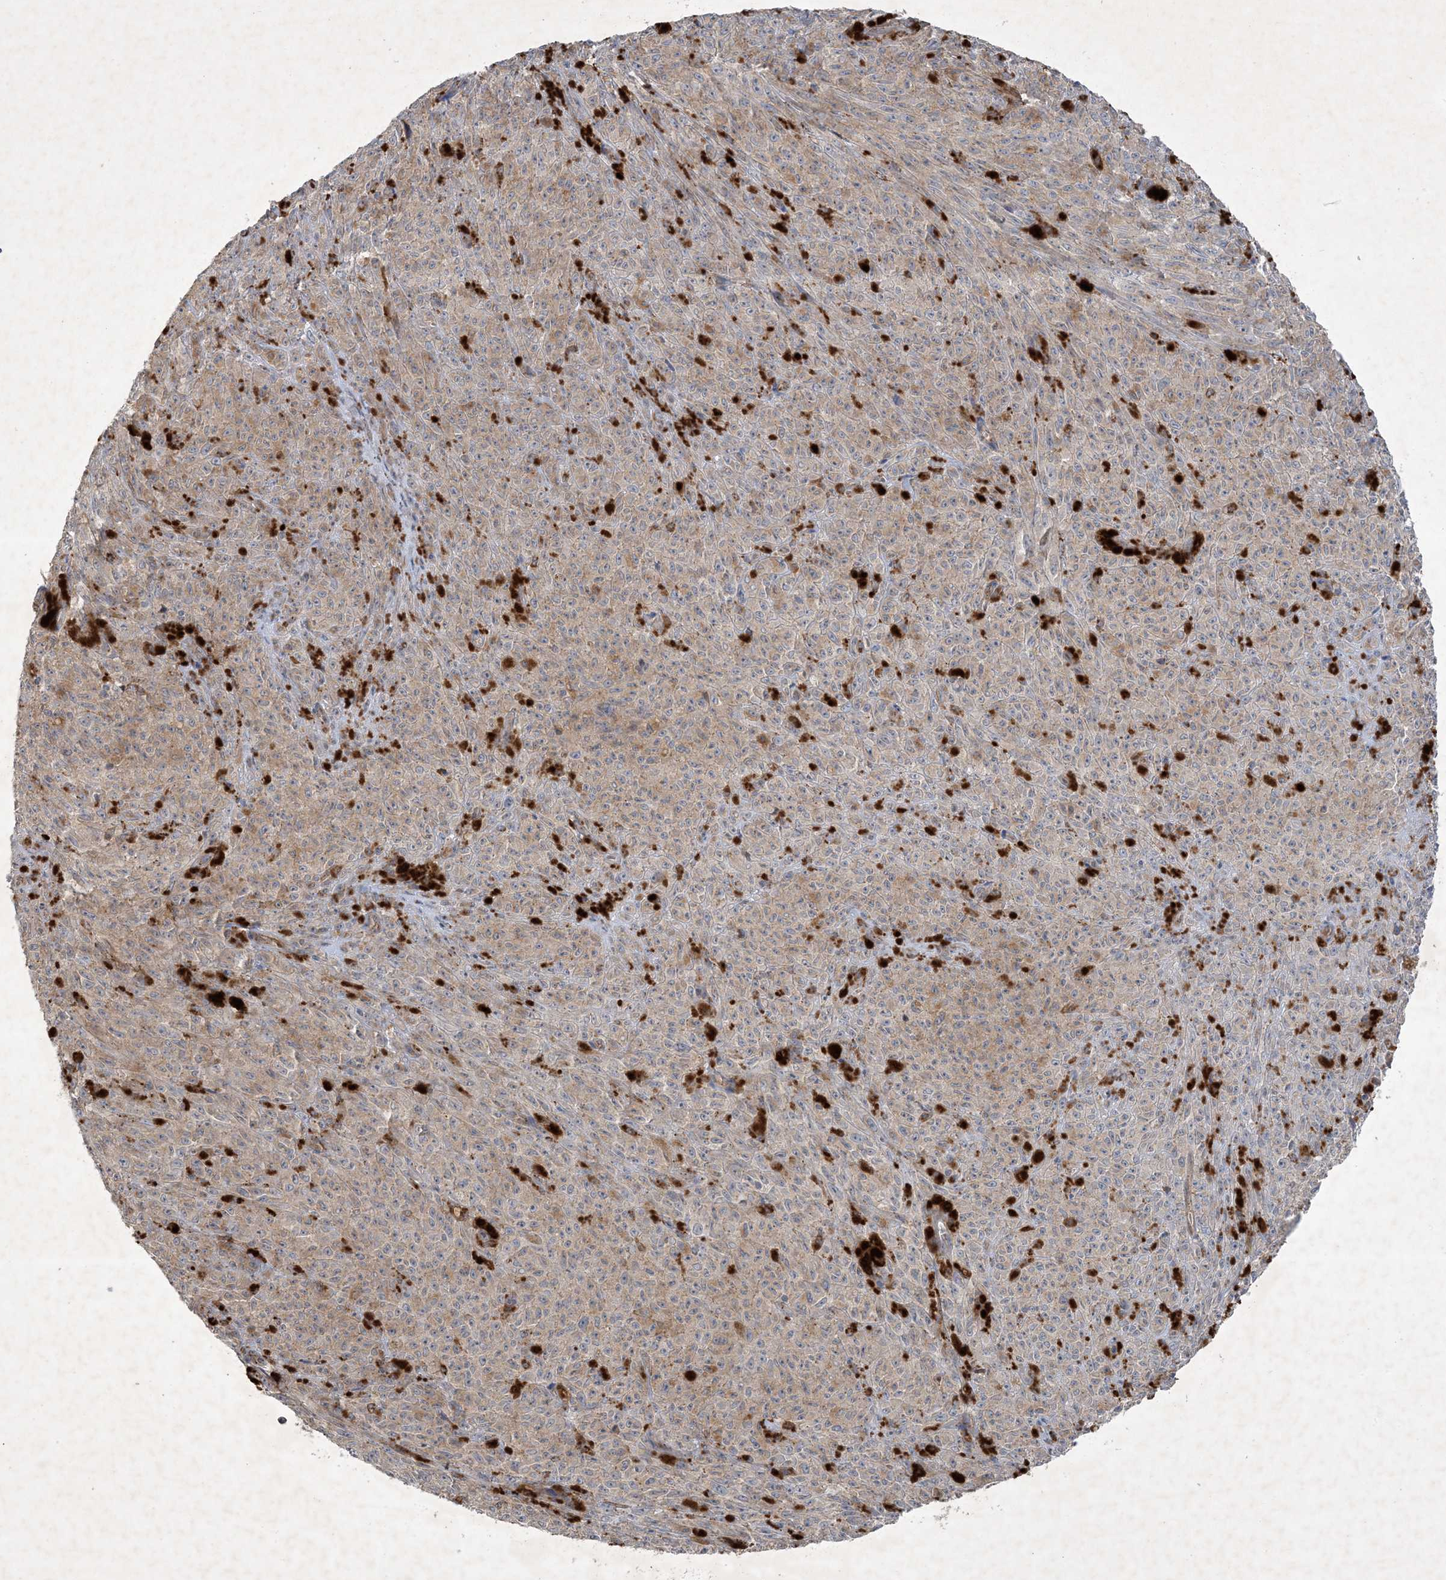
{"staining": {"intensity": "weak", "quantity": "25%-75%", "location": "cytoplasmic/membranous"}, "tissue": "melanoma", "cell_type": "Tumor cells", "image_type": "cancer", "snomed": [{"axis": "morphology", "description": "Malignant melanoma, NOS"}, {"axis": "topography", "description": "Skin"}], "caption": "Immunohistochemistry micrograph of malignant melanoma stained for a protein (brown), which displays low levels of weak cytoplasmic/membranous staining in approximately 25%-75% of tumor cells.", "gene": "MRPS18A", "patient": {"sex": "female", "age": 82}}